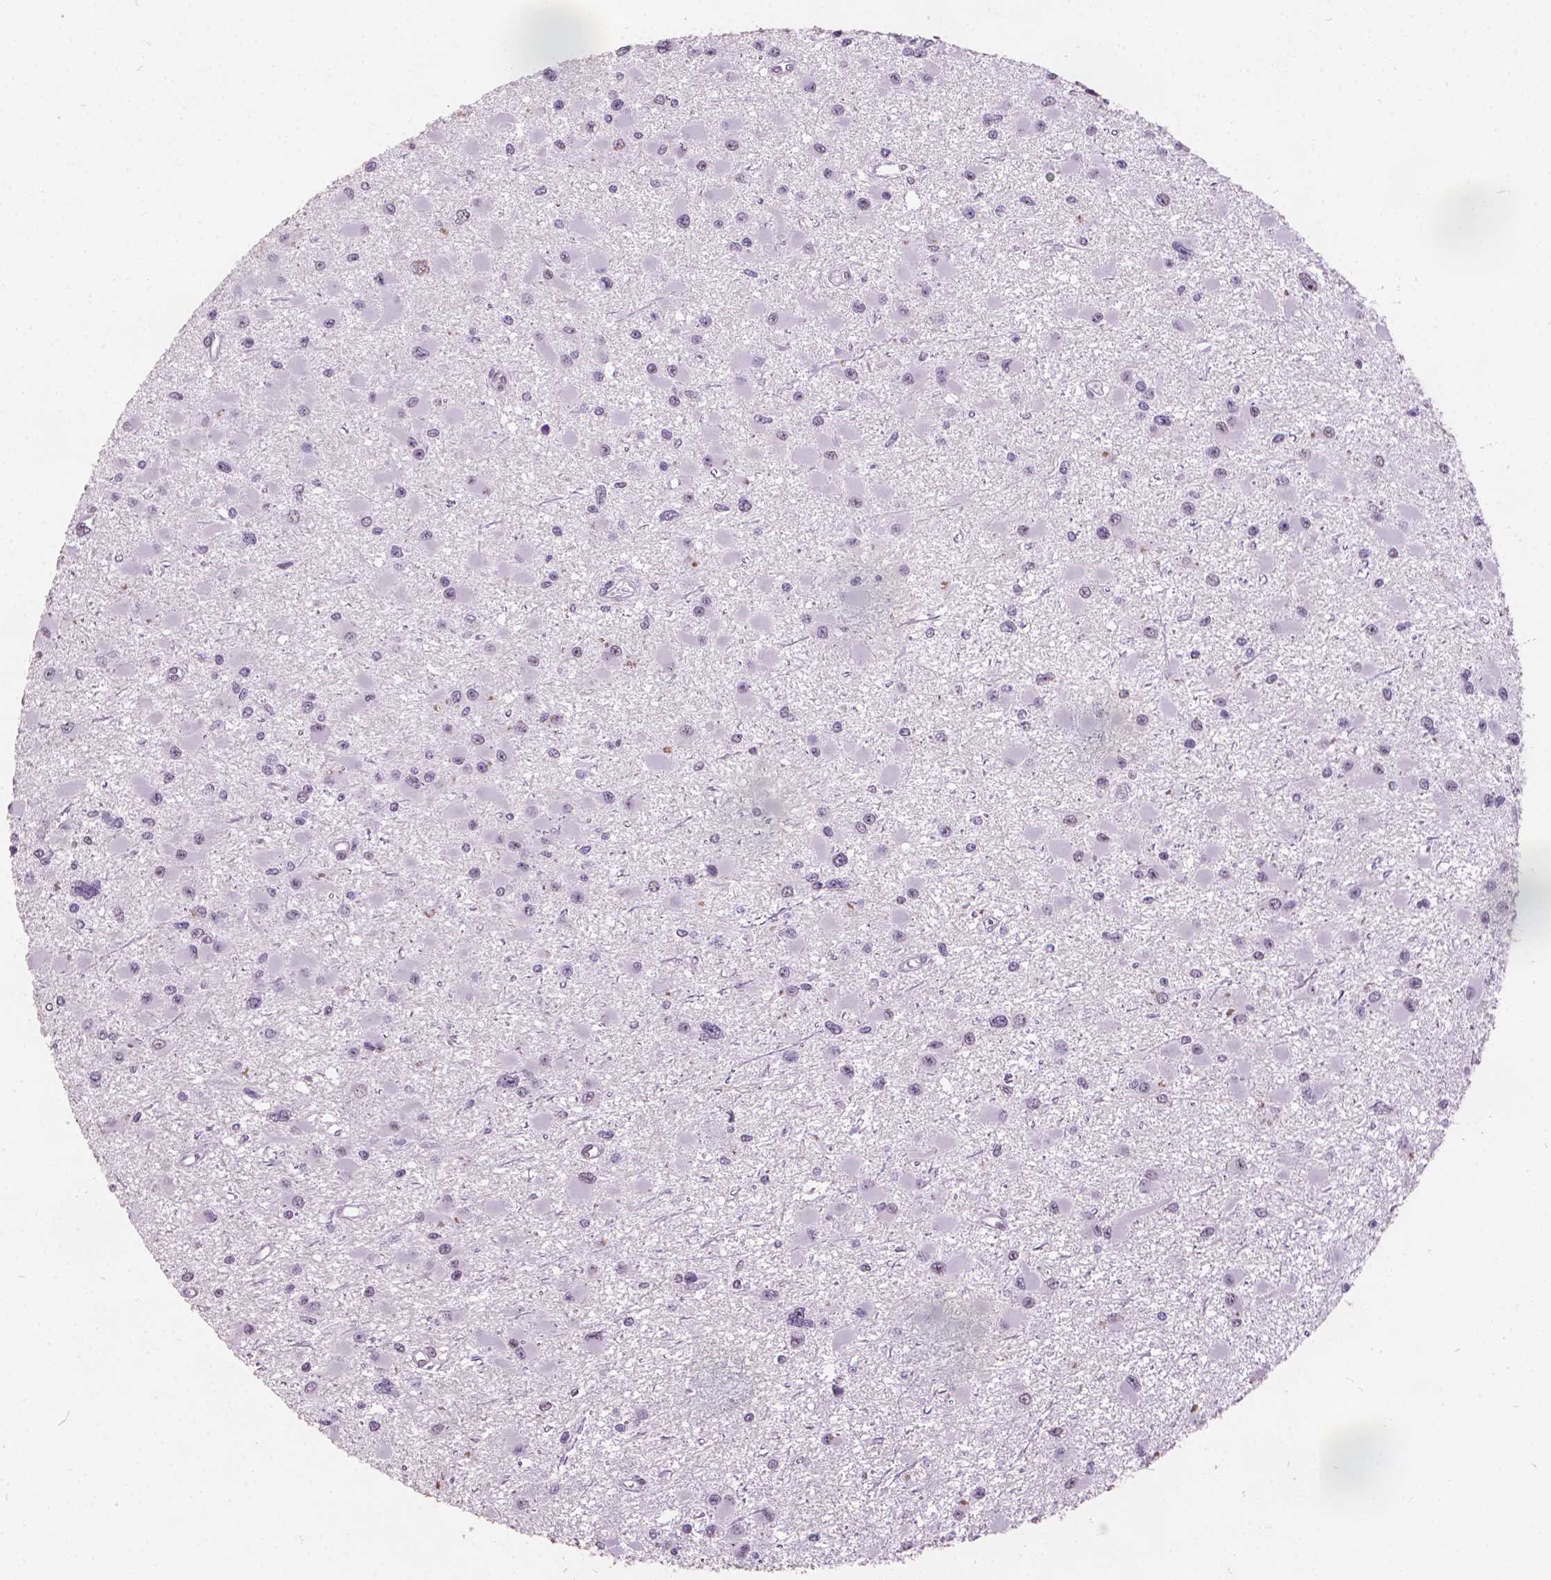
{"staining": {"intensity": "moderate", "quantity": "<25%", "location": "nuclear"}, "tissue": "glioma", "cell_type": "Tumor cells", "image_type": "cancer", "snomed": [{"axis": "morphology", "description": "Glioma, malignant, High grade"}, {"axis": "topography", "description": "Brain"}], "caption": "IHC of human malignant high-grade glioma demonstrates low levels of moderate nuclear expression in approximately <25% of tumor cells. (DAB (3,3'-diaminobenzidine) IHC, brown staining for protein, blue staining for nuclei).", "gene": "COIL", "patient": {"sex": "male", "age": 54}}